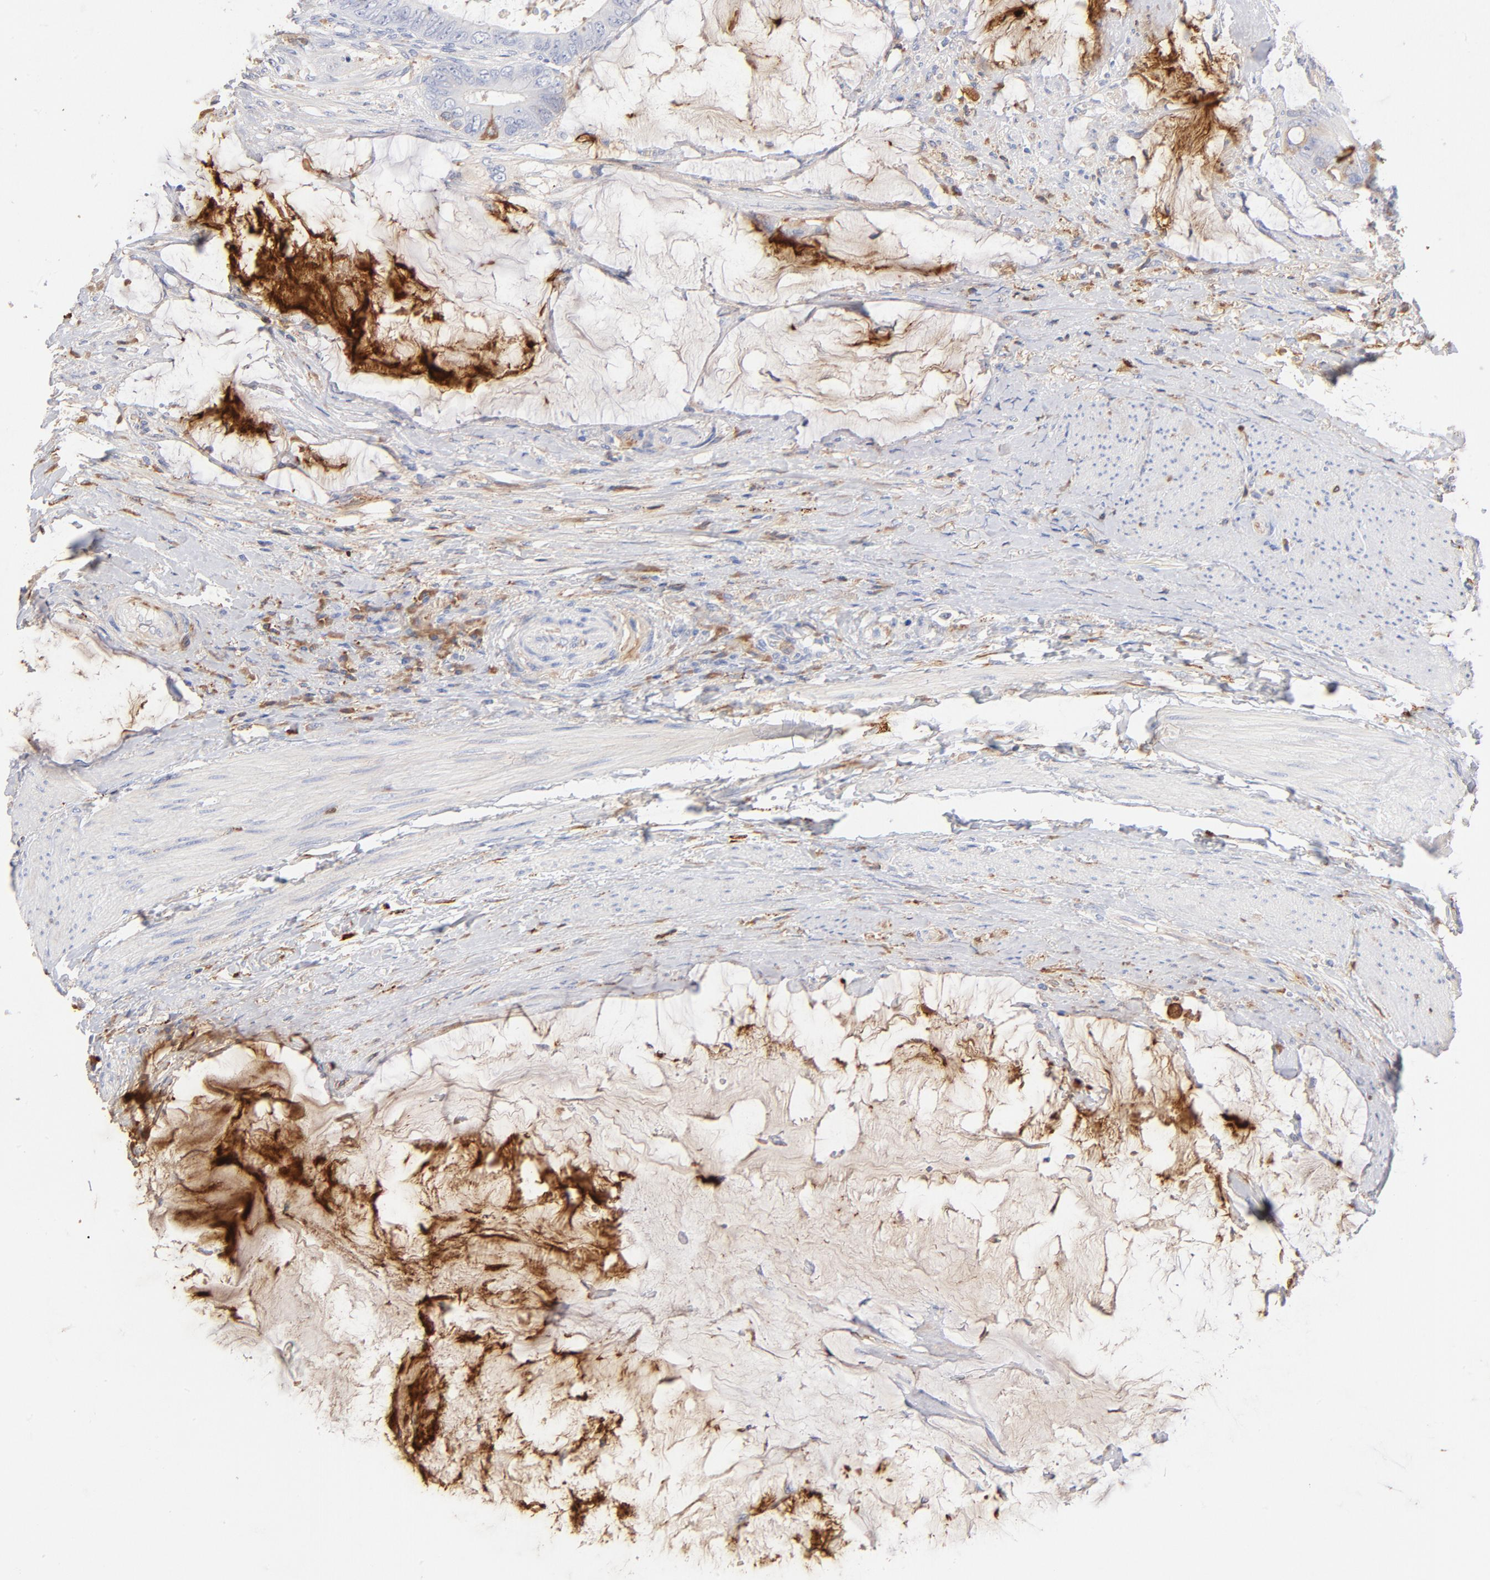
{"staining": {"intensity": "negative", "quantity": "none", "location": "none"}, "tissue": "colorectal cancer", "cell_type": "Tumor cells", "image_type": "cancer", "snomed": [{"axis": "morphology", "description": "Normal tissue, NOS"}, {"axis": "morphology", "description": "Adenocarcinoma, NOS"}, {"axis": "topography", "description": "Rectum"}, {"axis": "topography", "description": "Peripheral nerve tissue"}], "caption": "IHC image of neoplastic tissue: human adenocarcinoma (colorectal) stained with DAB displays no significant protein positivity in tumor cells.", "gene": "C3", "patient": {"sex": "female", "age": 77}}